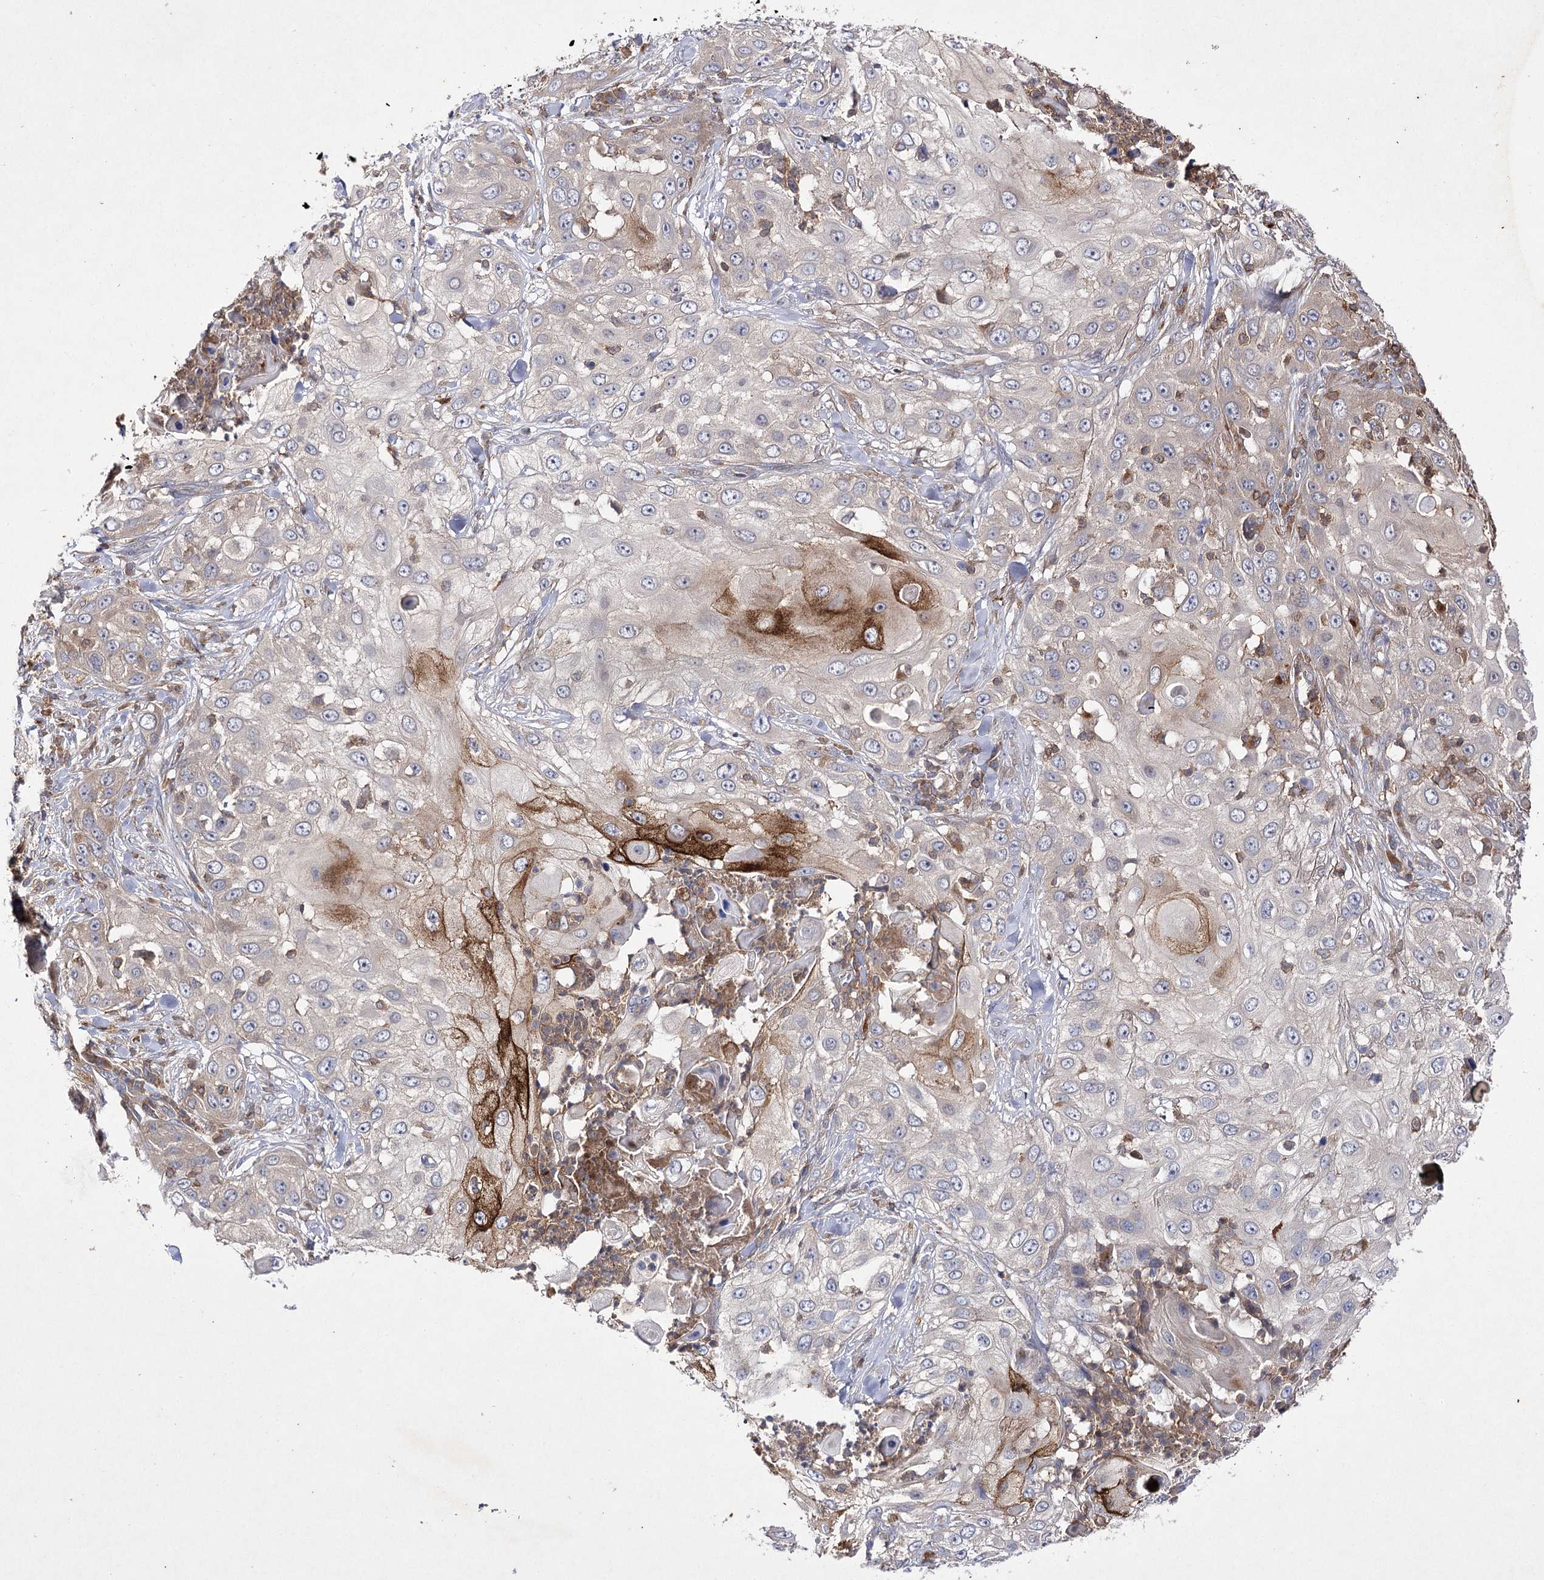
{"staining": {"intensity": "weak", "quantity": "25%-75%", "location": "cytoplasmic/membranous"}, "tissue": "skin cancer", "cell_type": "Tumor cells", "image_type": "cancer", "snomed": [{"axis": "morphology", "description": "Squamous cell carcinoma, NOS"}, {"axis": "topography", "description": "Skin"}], "caption": "Weak cytoplasmic/membranous protein expression is appreciated in approximately 25%-75% of tumor cells in skin cancer.", "gene": "BCR", "patient": {"sex": "female", "age": 44}}